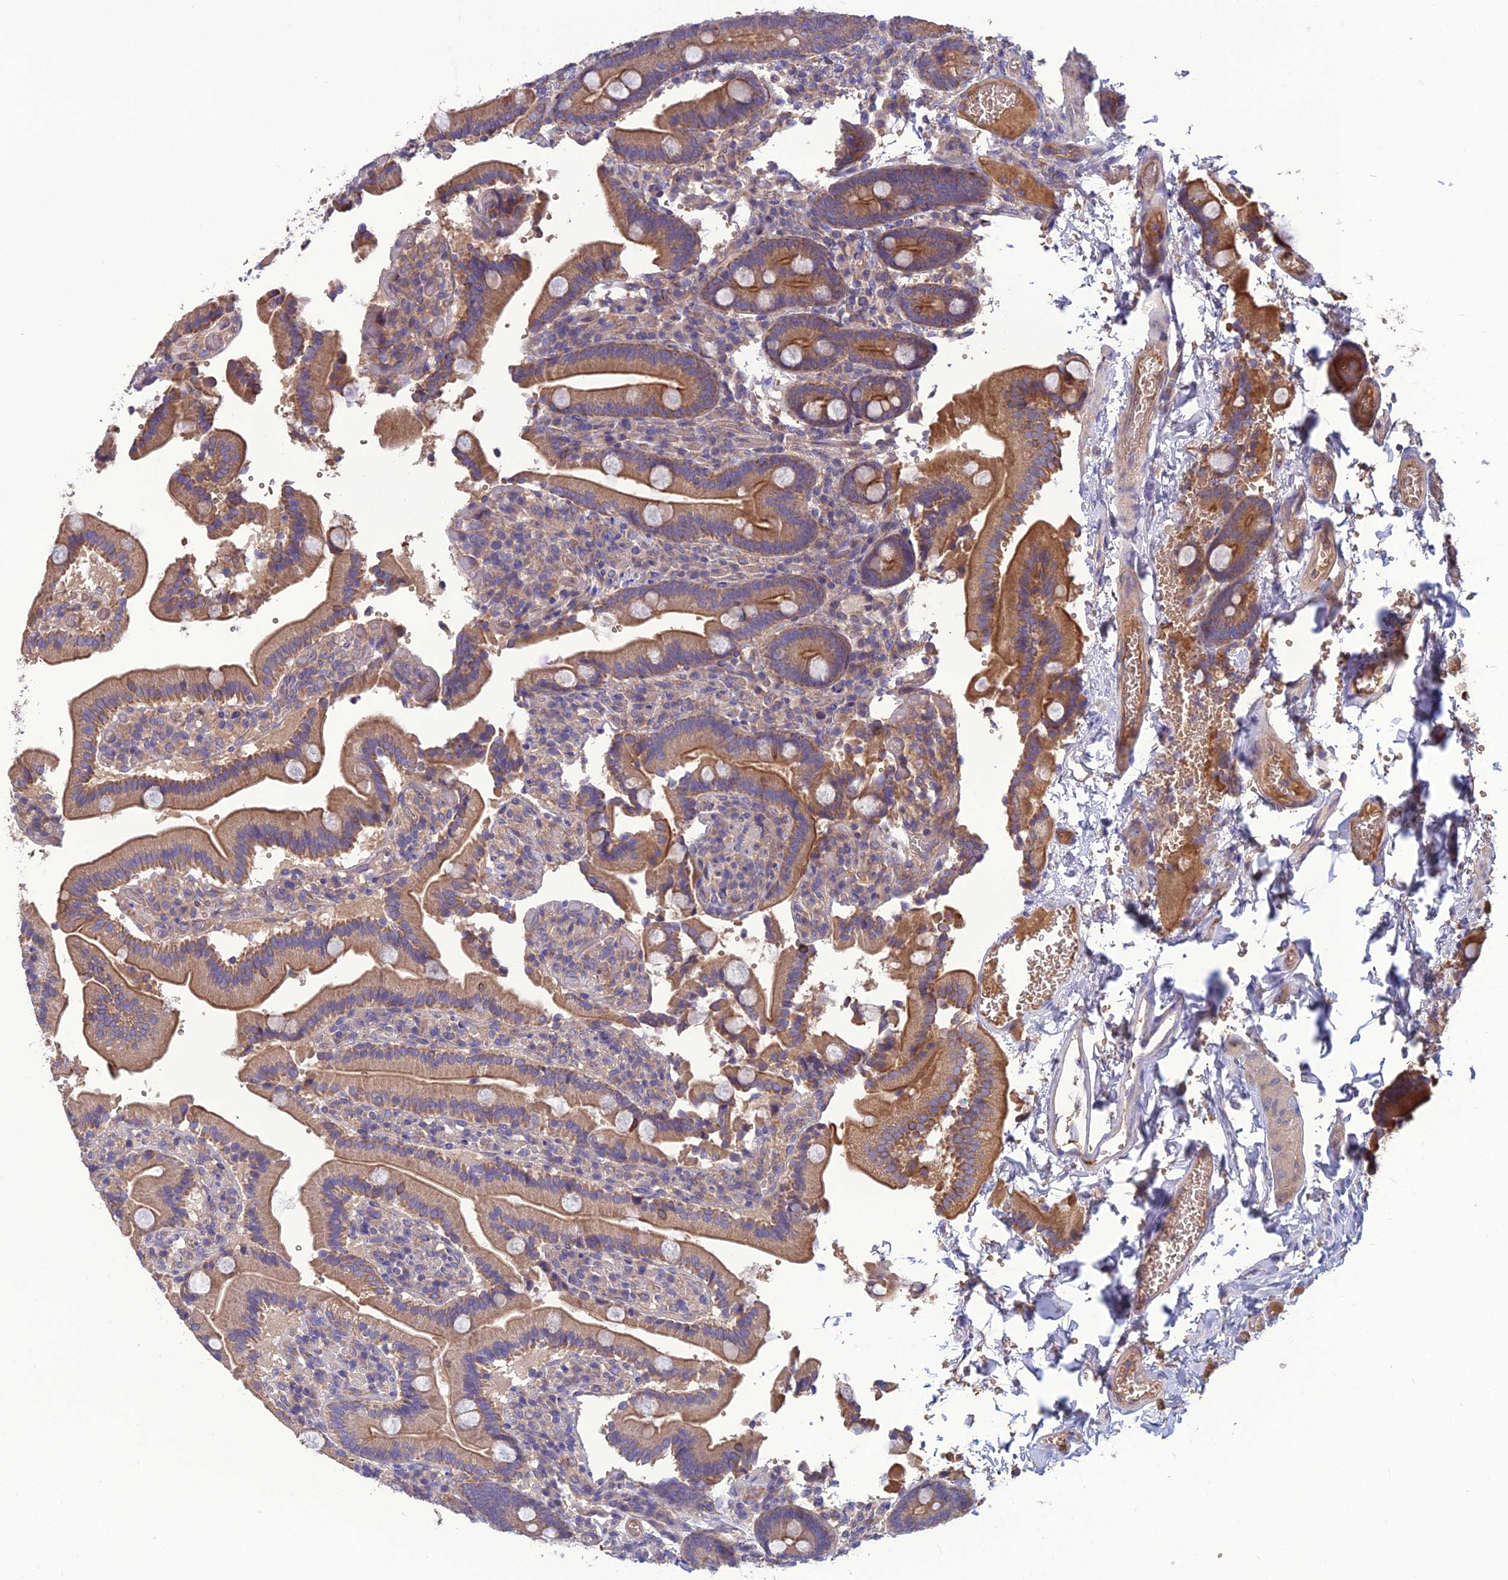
{"staining": {"intensity": "moderate", "quantity": ">75%", "location": "cytoplasmic/membranous"}, "tissue": "duodenum", "cell_type": "Glandular cells", "image_type": "normal", "snomed": [{"axis": "morphology", "description": "Normal tissue, NOS"}, {"axis": "topography", "description": "Duodenum"}], "caption": "Protein expression analysis of benign duodenum demonstrates moderate cytoplasmic/membranous expression in approximately >75% of glandular cells. The staining is performed using DAB brown chromogen to label protein expression. The nuclei are counter-stained blue using hematoxylin.", "gene": "GALR2", "patient": {"sex": "female", "age": 62}}